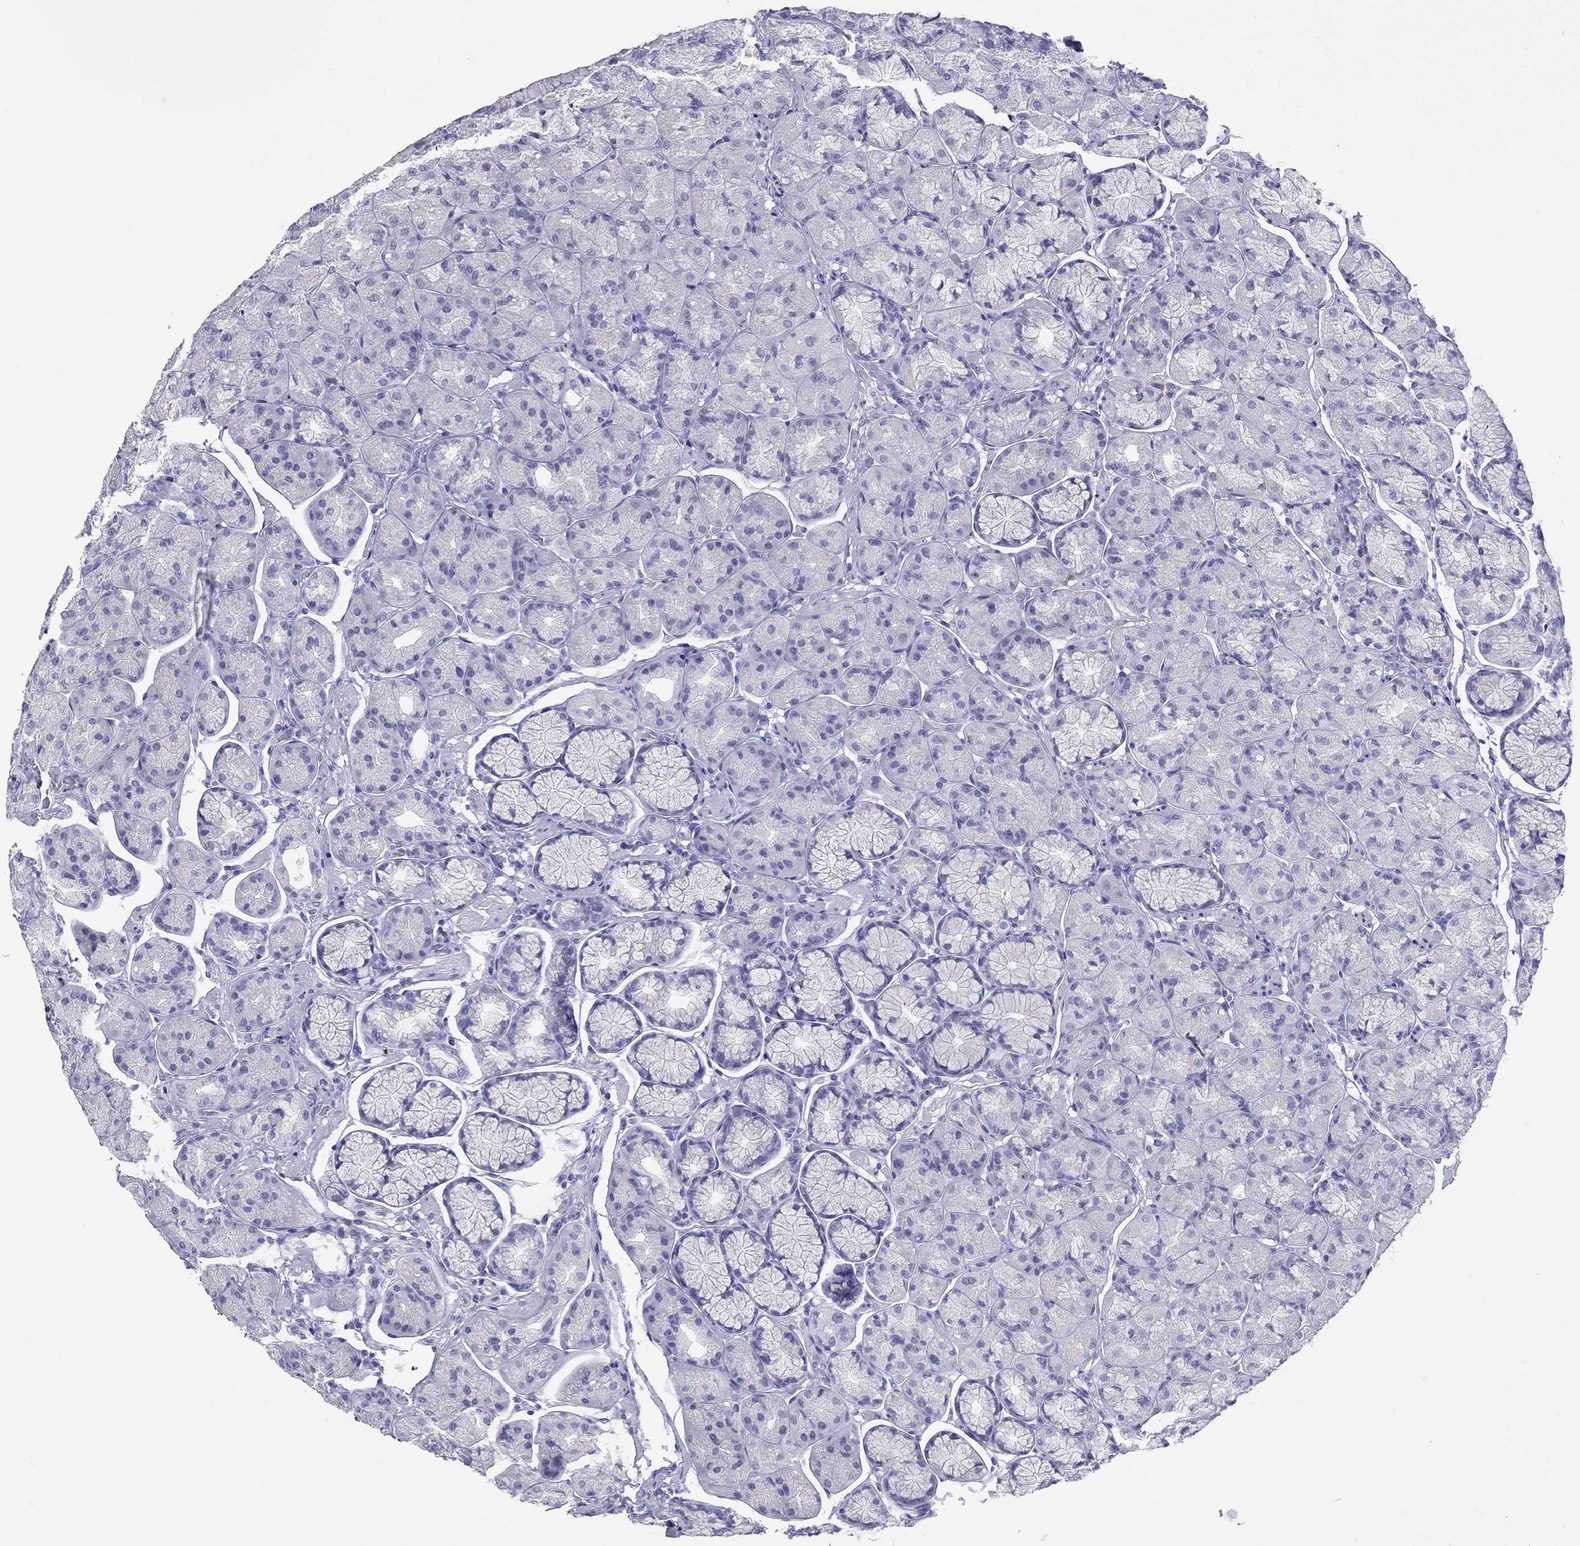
{"staining": {"intensity": "negative", "quantity": "none", "location": "none"}, "tissue": "stomach", "cell_type": "Glandular cells", "image_type": "normal", "snomed": [{"axis": "morphology", "description": "Normal tissue, NOS"}, {"axis": "morphology", "description": "Adenocarcinoma, NOS"}, {"axis": "morphology", "description": "Adenocarcinoma, High grade"}, {"axis": "topography", "description": "Stomach, upper"}, {"axis": "topography", "description": "Stomach"}], "caption": "This photomicrograph is of unremarkable stomach stained with immunohistochemistry to label a protein in brown with the nuclei are counter-stained blue. There is no expression in glandular cells.", "gene": "GRIA2", "patient": {"sex": "female", "age": 65}}